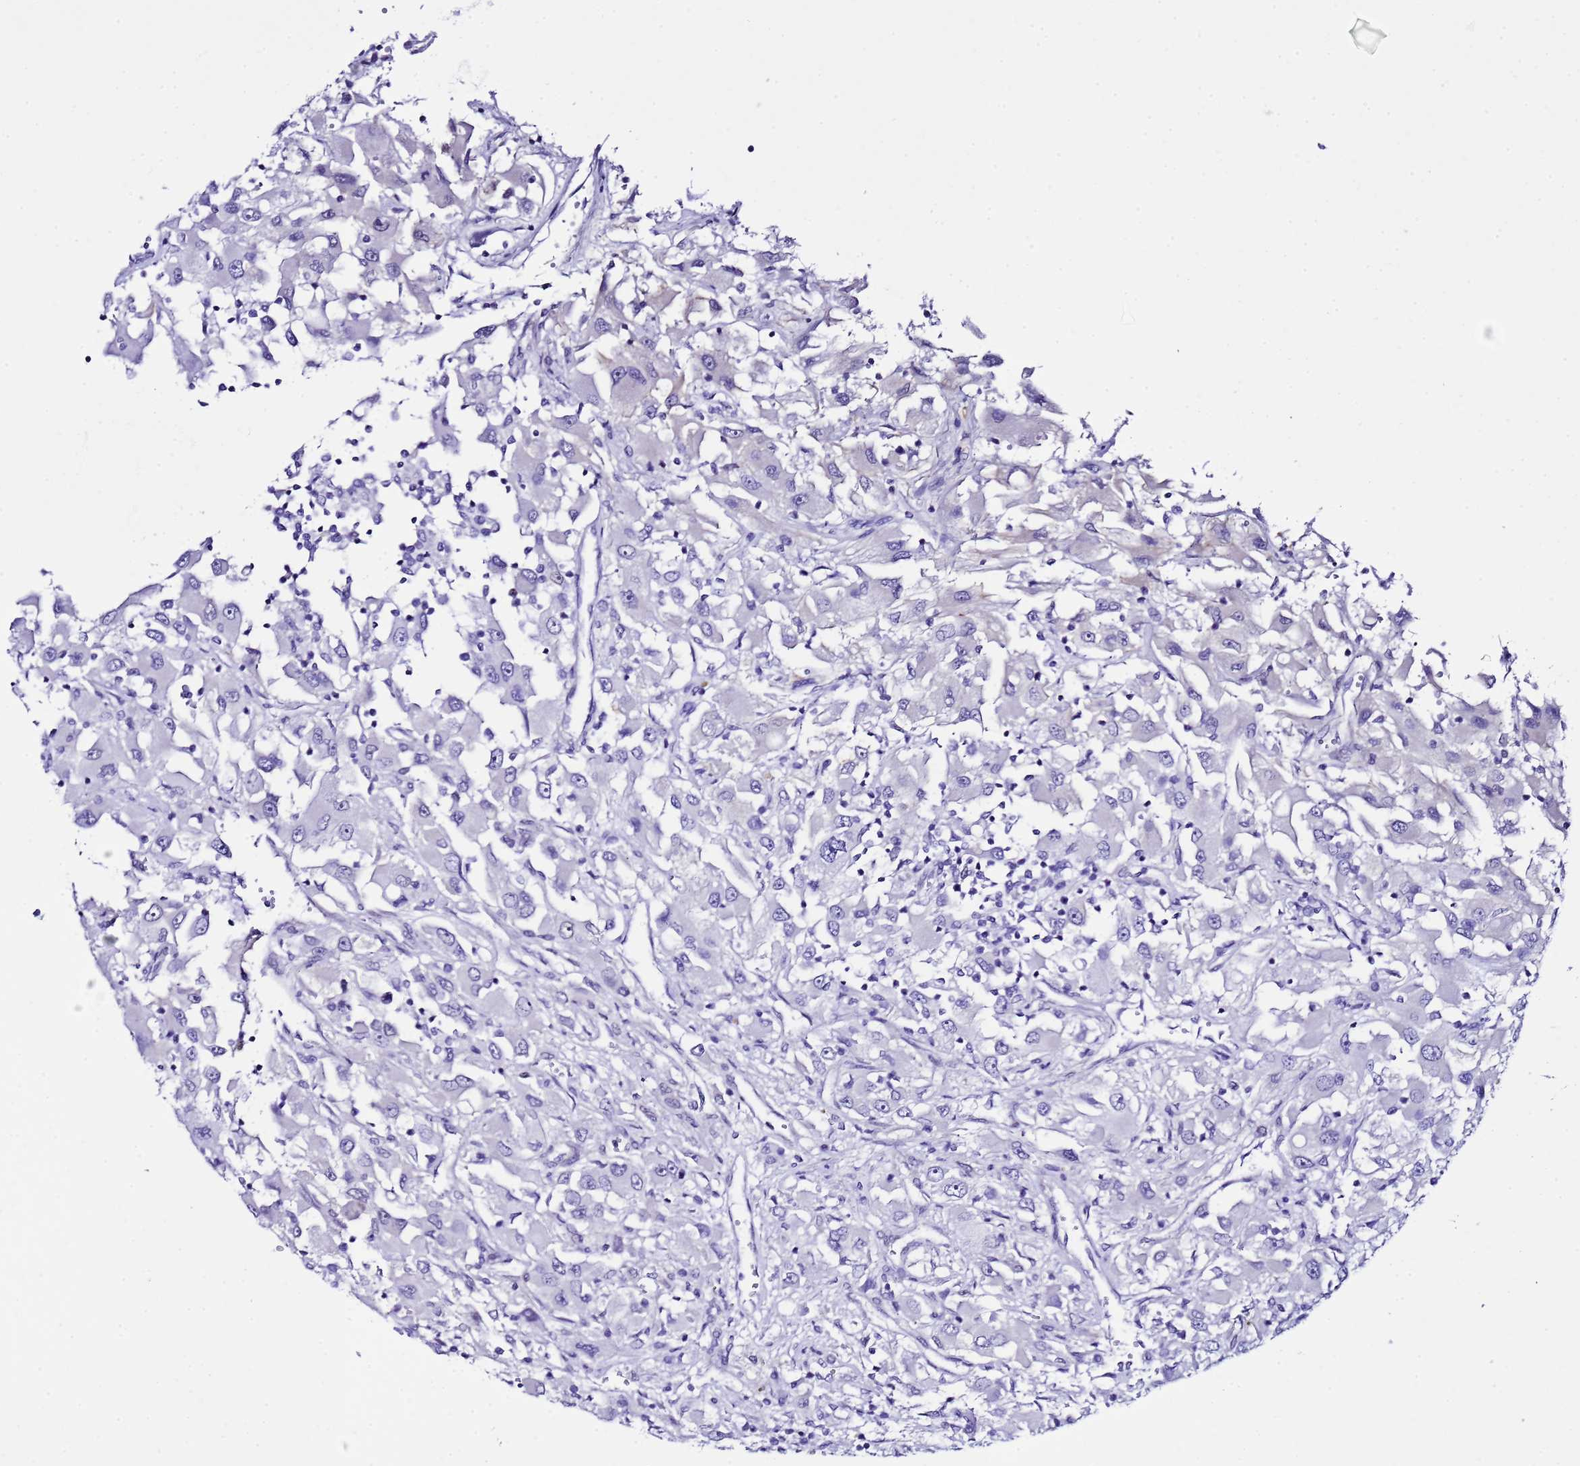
{"staining": {"intensity": "negative", "quantity": "none", "location": "none"}, "tissue": "renal cancer", "cell_type": "Tumor cells", "image_type": "cancer", "snomed": [{"axis": "morphology", "description": "Adenocarcinoma, NOS"}, {"axis": "topography", "description": "Kidney"}], "caption": "IHC of human renal adenocarcinoma demonstrates no staining in tumor cells. Nuclei are stained in blue.", "gene": "BCL7A", "patient": {"sex": "female", "age": 52}}